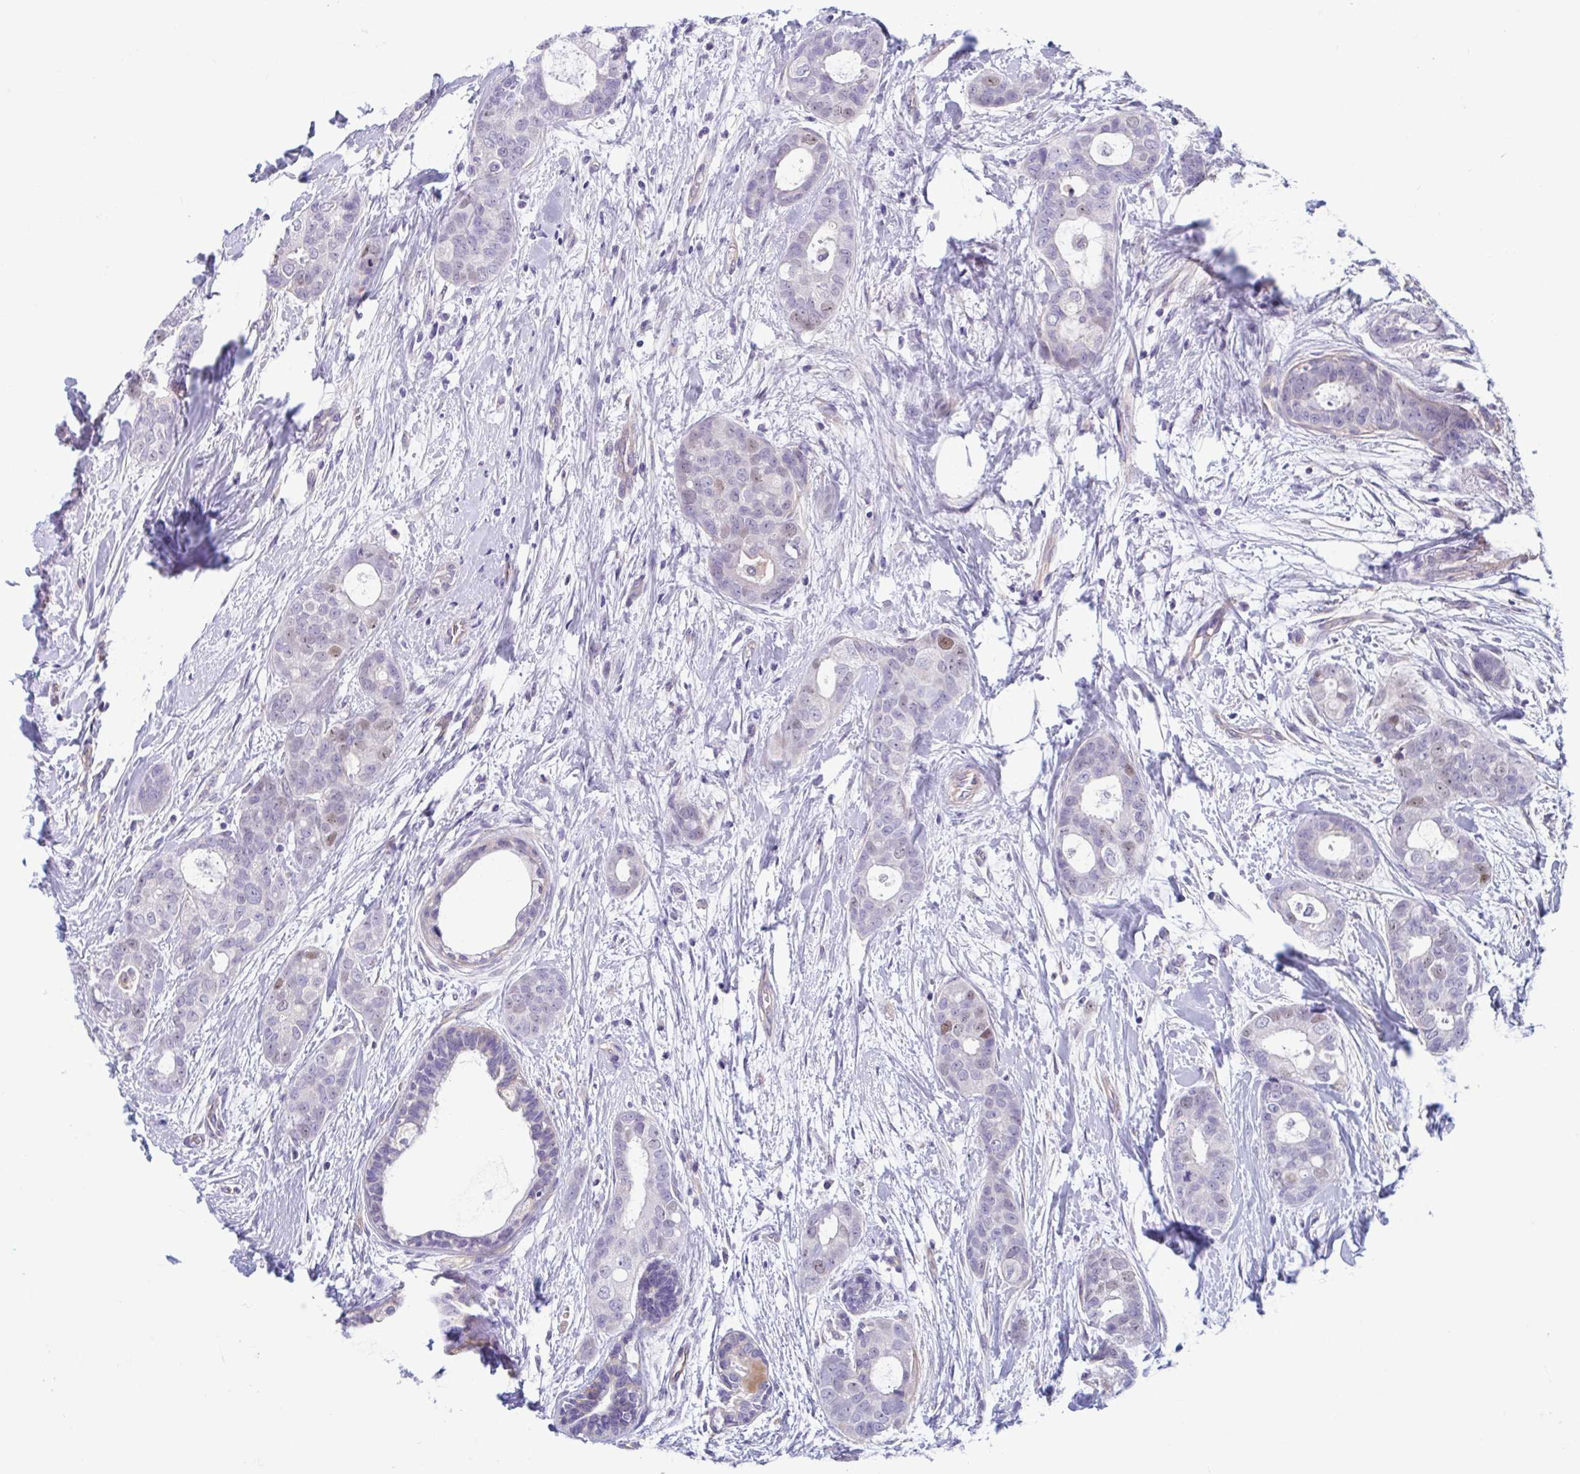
{"staining": {"intensity": "weak", "quantity": "<25%", "location": "nuclear"}, "tissue": "breast cancer", "cell_type": "Tumor cells", "image_type": "cancer", "snomed": [{"axis": "morphology", "description": "Duct carcinoma"}, {"axis": "topography", "description": "Breast"}], "caption": "Immunohistochemistry histopathology image of human breast infiltrating ductal carcinoma stained for a protein (brown), which shows no staining in tumor cells.", "gene": "MORC4", "patient": {"sex": "female", "age": 45}}